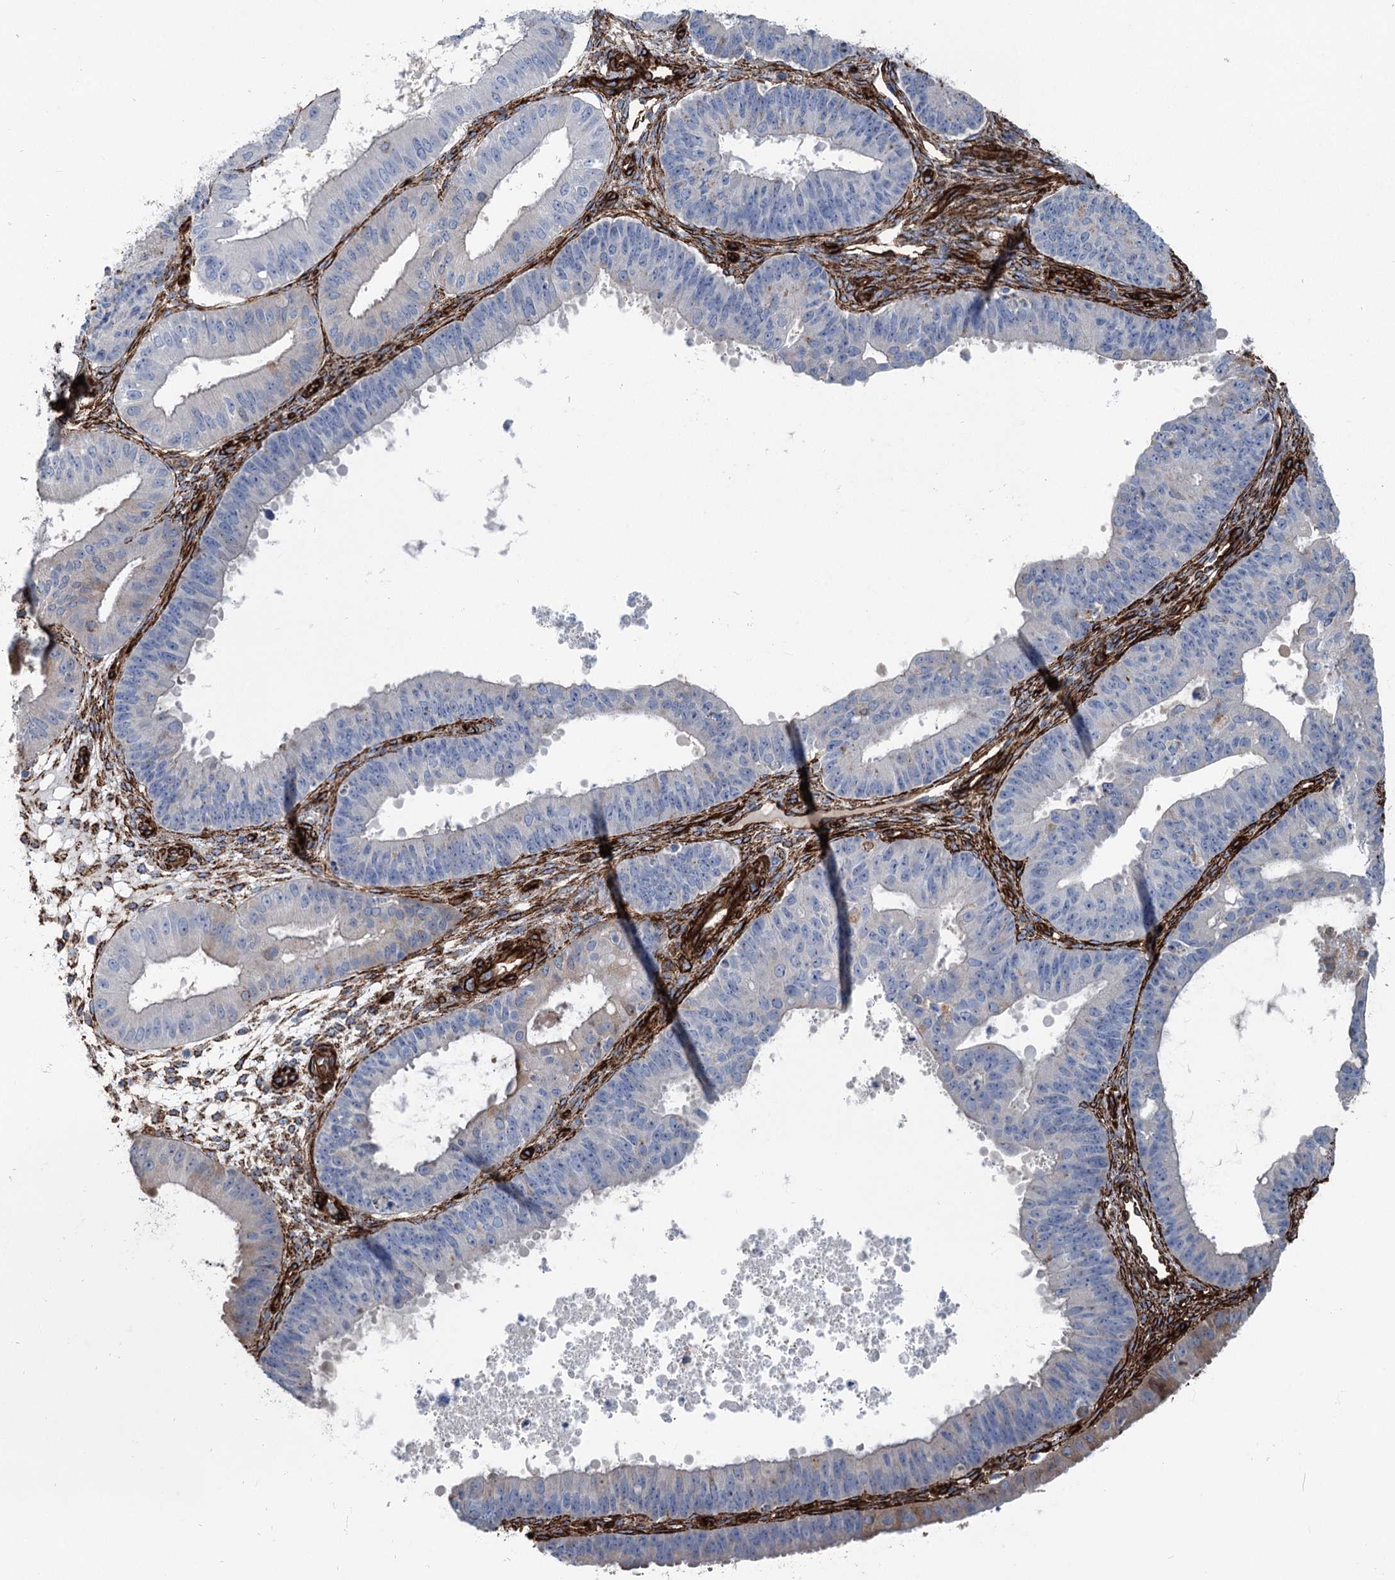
{"staining": {"intensity": "negative", "quantity": "none", "location": "none"}, "tissue": "ovarian cancer", "cell_type": "Tumor cells", "image_type": "cancer", "snomed": [{"axis": "morphology", "description": "Carcinoma, endometroid"}, {"axis": "topography", "description": "Appendix"}, {"axis": "topography", "description": "Ovary"}], "caption": "Immunohistochemical staining of ovarian cancer shows no significant positivity in tumor cells.", "gene": "IQSEC1", "patient": {"sex": "female", "age": 42}}